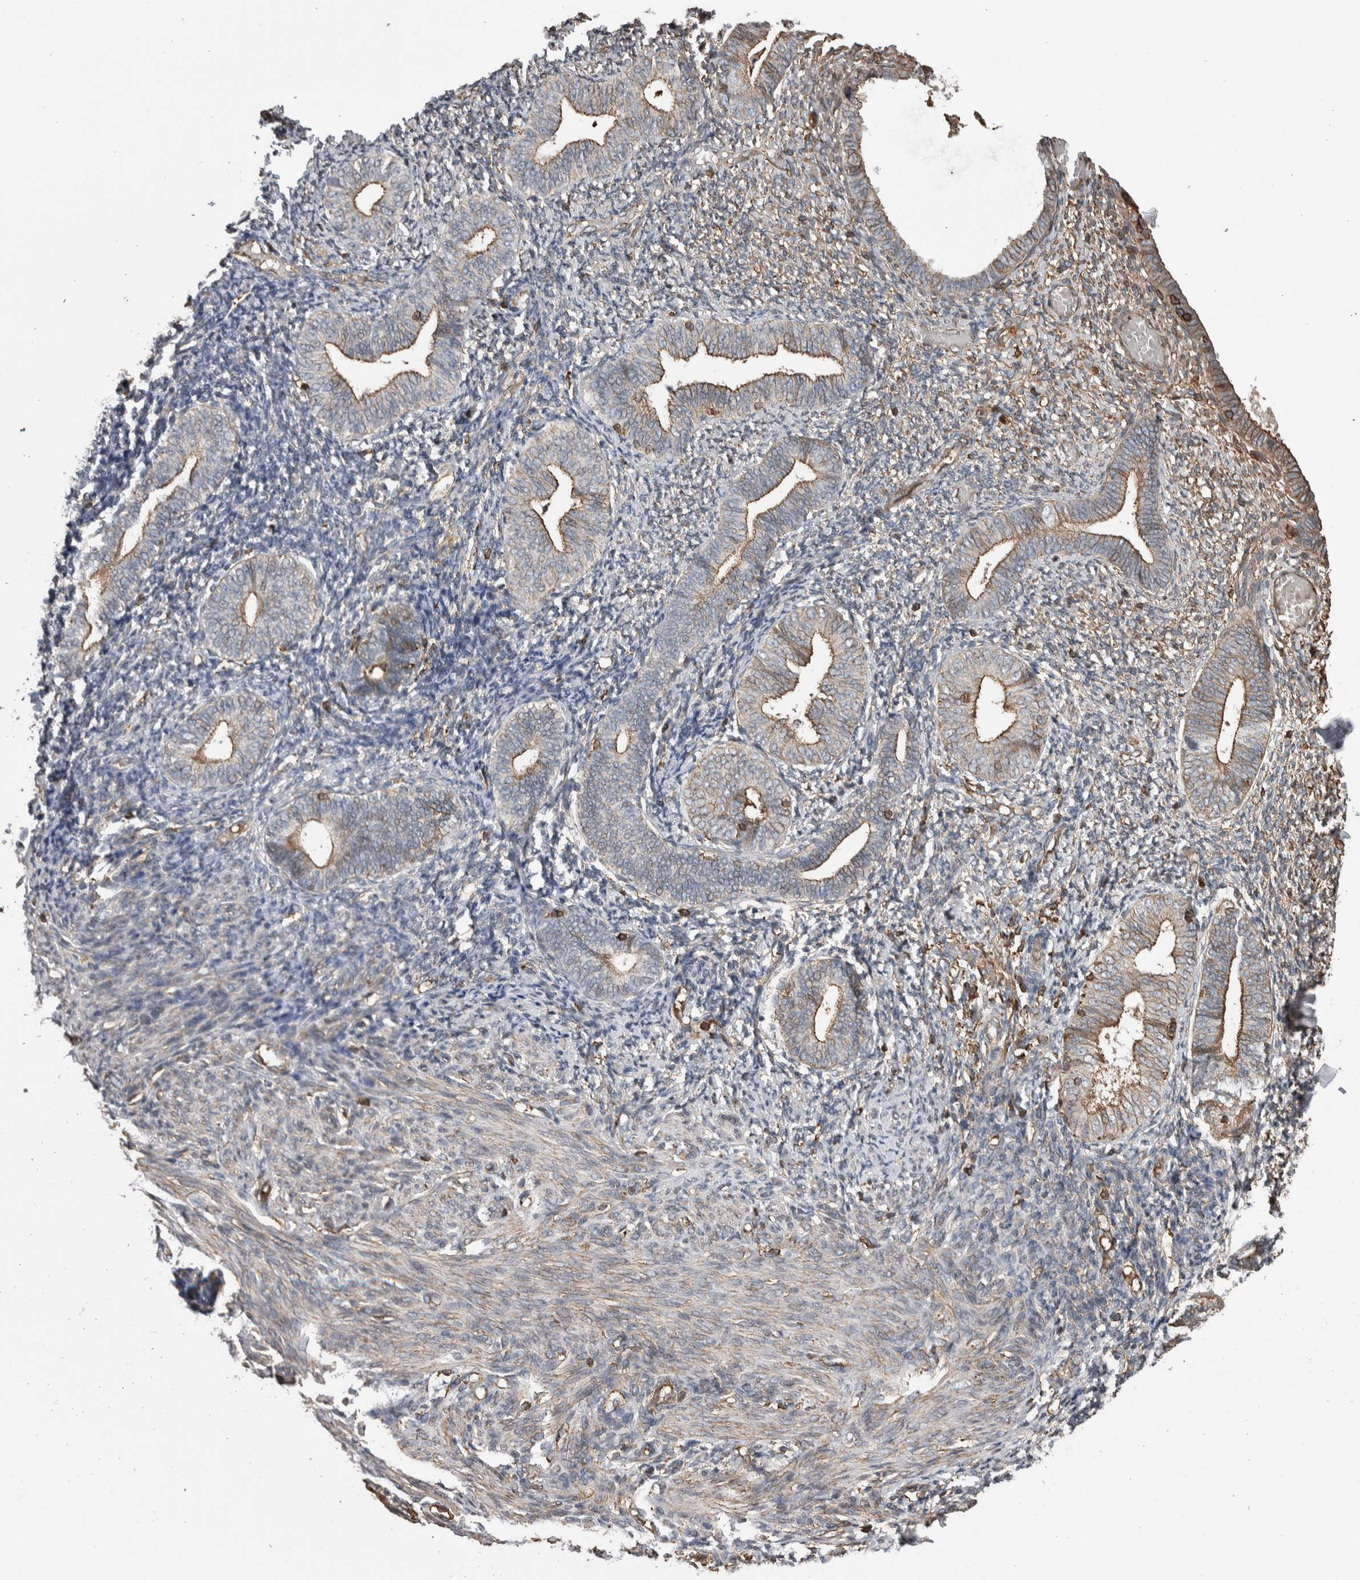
{"staining": {"intensity": "weak", "quantity": "<25%", "location": "cytoplasmic/membranous"}, "tissue": "endometrium", "cell_type": "Cells in endometrial stroma", "image_type": "normal", "snomed": [{"axis": "morphology", "description": "Normal tissue, NOS"}, {"axis": "topography", "description": "Endometrium"}], "caption": "IHC photomicrograph of unremarkable endometrium: endometrium stained with DAB demonstrates no significant protein staining in cells in endometrial stroma. (DAB immunohistochemistry visualized using brightfield microscopy, high magnification).", "gene": "ENPP2", "patient": {"sex": "female", "age": 66}}